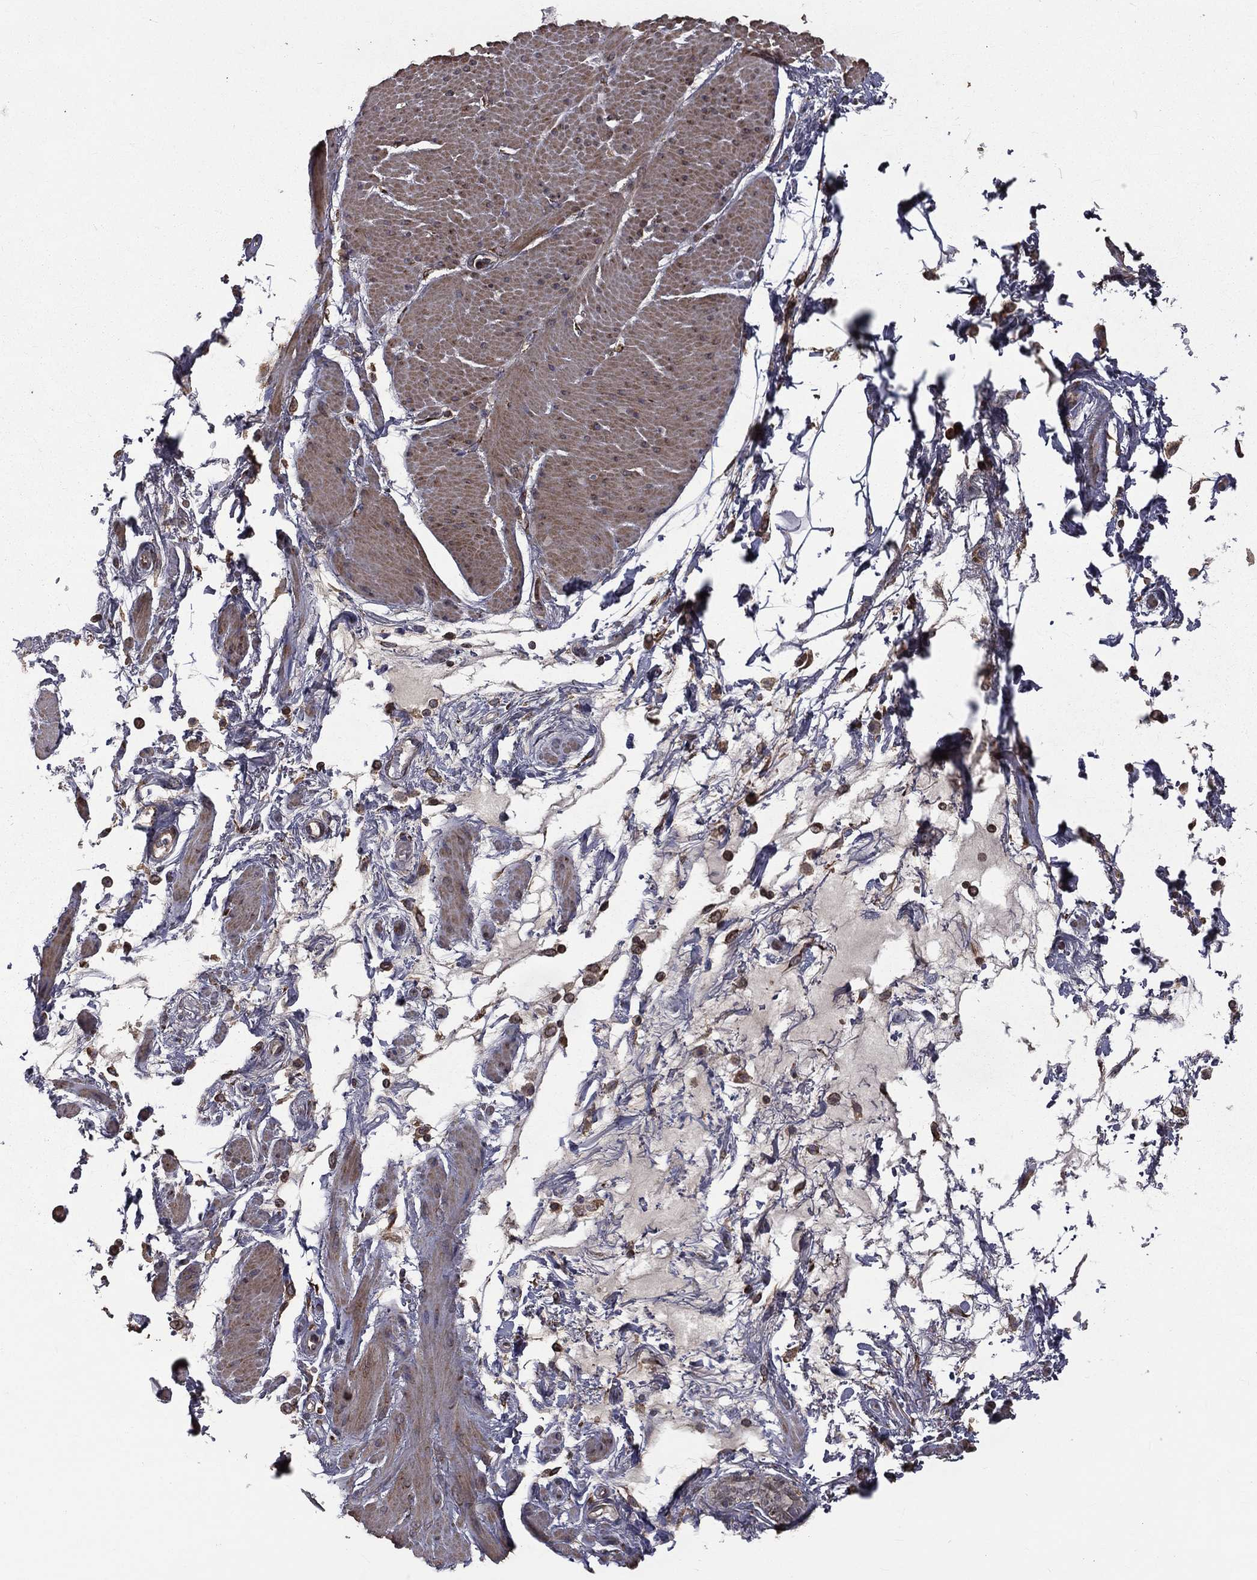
{"staining": {"intensity": "weak", "quantity": "25%-75%", "location": "cytoplasmic/membranous"}, "tissue": "smooth muscle", "cell_type": "Smooth muscle cells", "image_type": "normal", "snomed": [{"axis": "morphology", "description": "Normal tissue, NOS"}, {"axis": "topography", "description": "Smooth muscle"}, {"axis": "topography", "description": "Anal"}], "caption": "A photomicrograph of human smooth muscle stained for a protein reveals weak cytoplasmic/membranous brown staining in smooth muscle cells.", "gene": "OLFML1", "patient": {"sex": "male", "age": 83}}